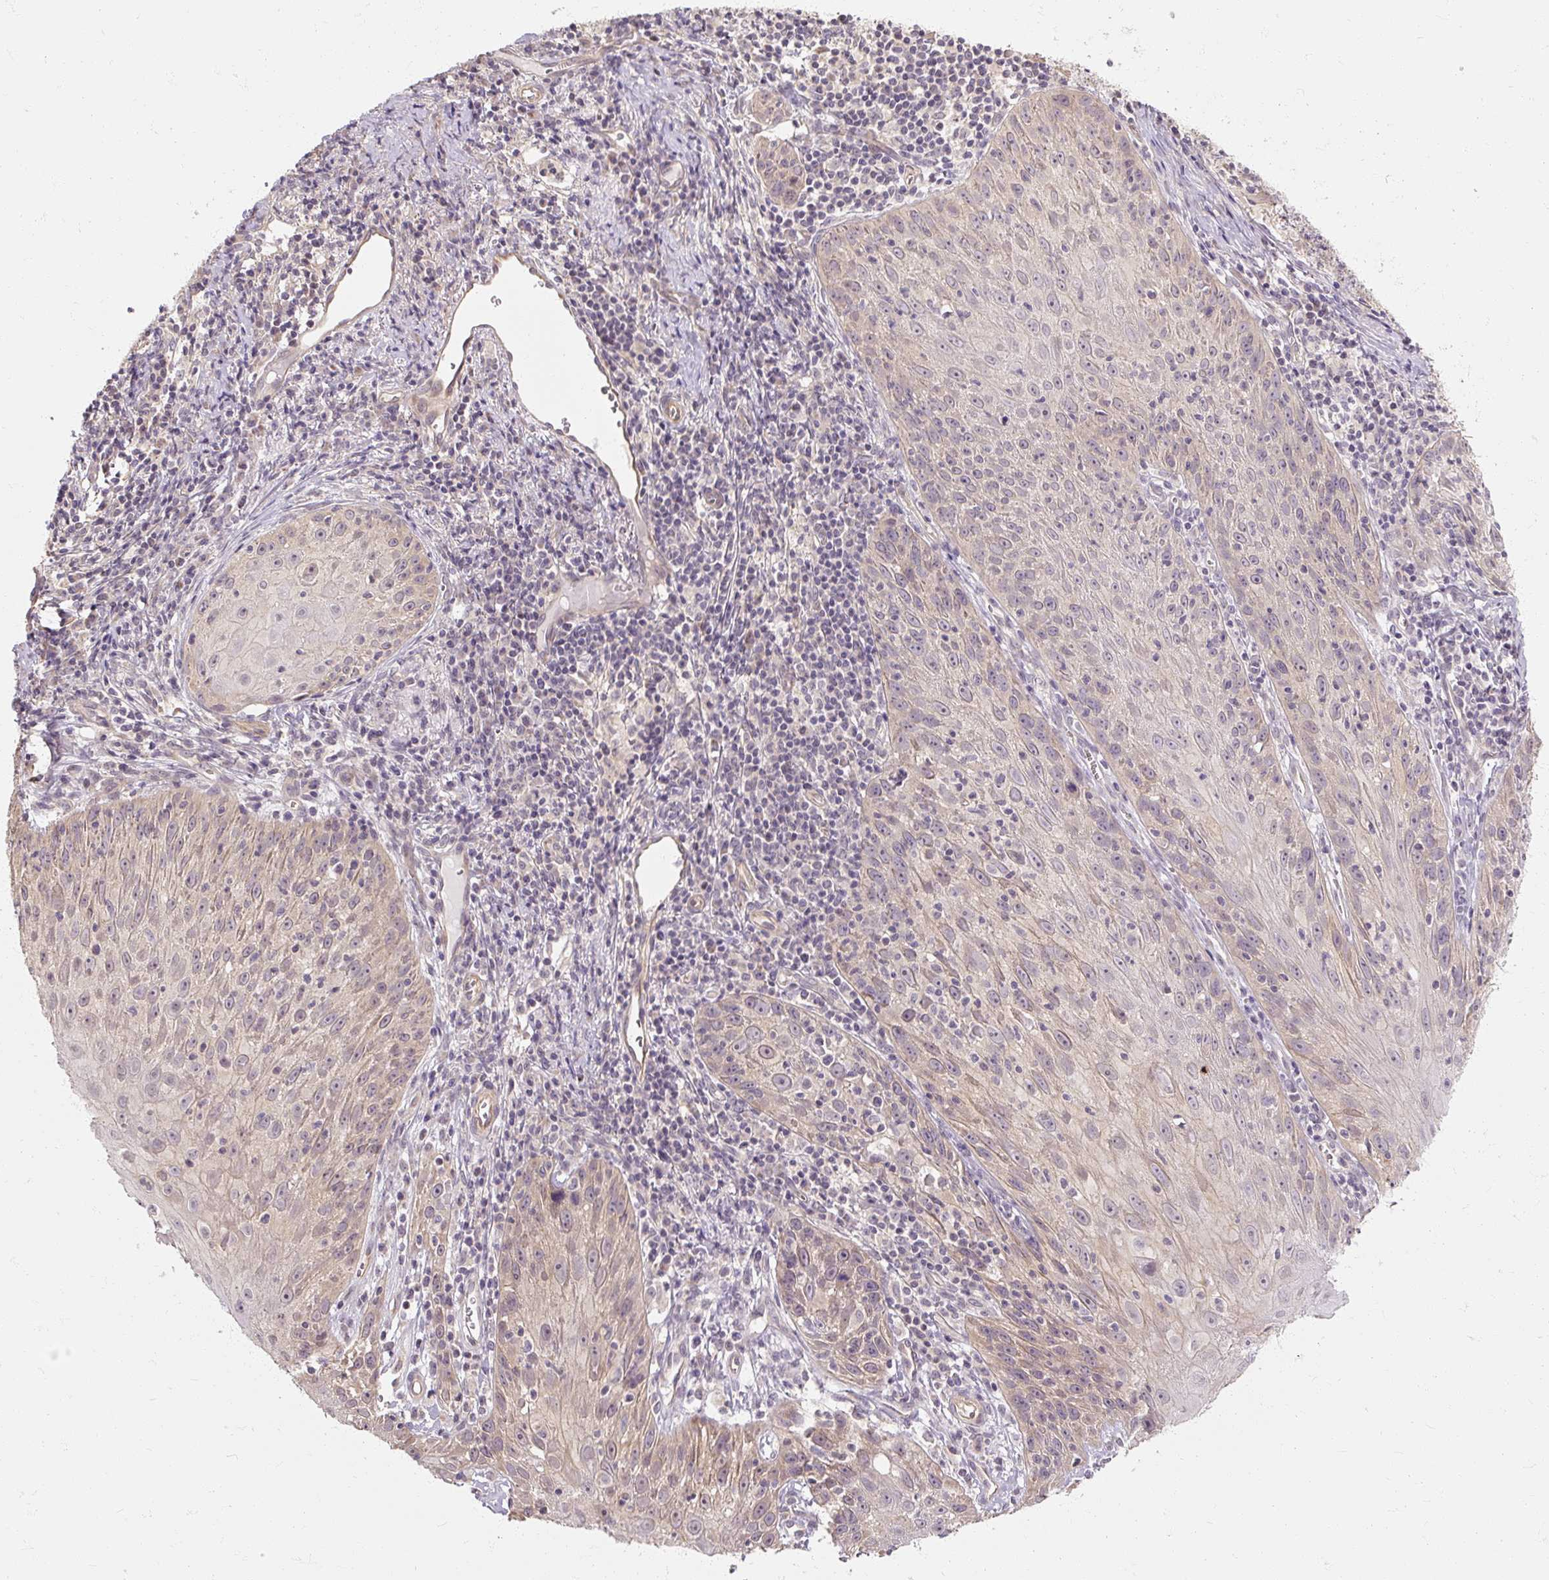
{"staining": {"intensity": "weak", "quantity": "25%-75%", "location": "cytoplasmic/membranous"}, "tissue": "skin cancer", "cell_type": "Tumor cells", "image_type": "cancer", "snomed": [{"axis": "morphology", "description": "Squamous cell carcinoma, NOS"}, {"axis": "topography", "description": "Skin"}, {"axis": "topography", "description": "Vulva"}], "caption": "Protein expression analysis of squamous cell carcinoma (skin) displays weak cytoplasmic/membranous staining in about 25%-75% of tumor cells.", "gene": "RB1CC1", "patient": {"sex": "female", "age": 76}}